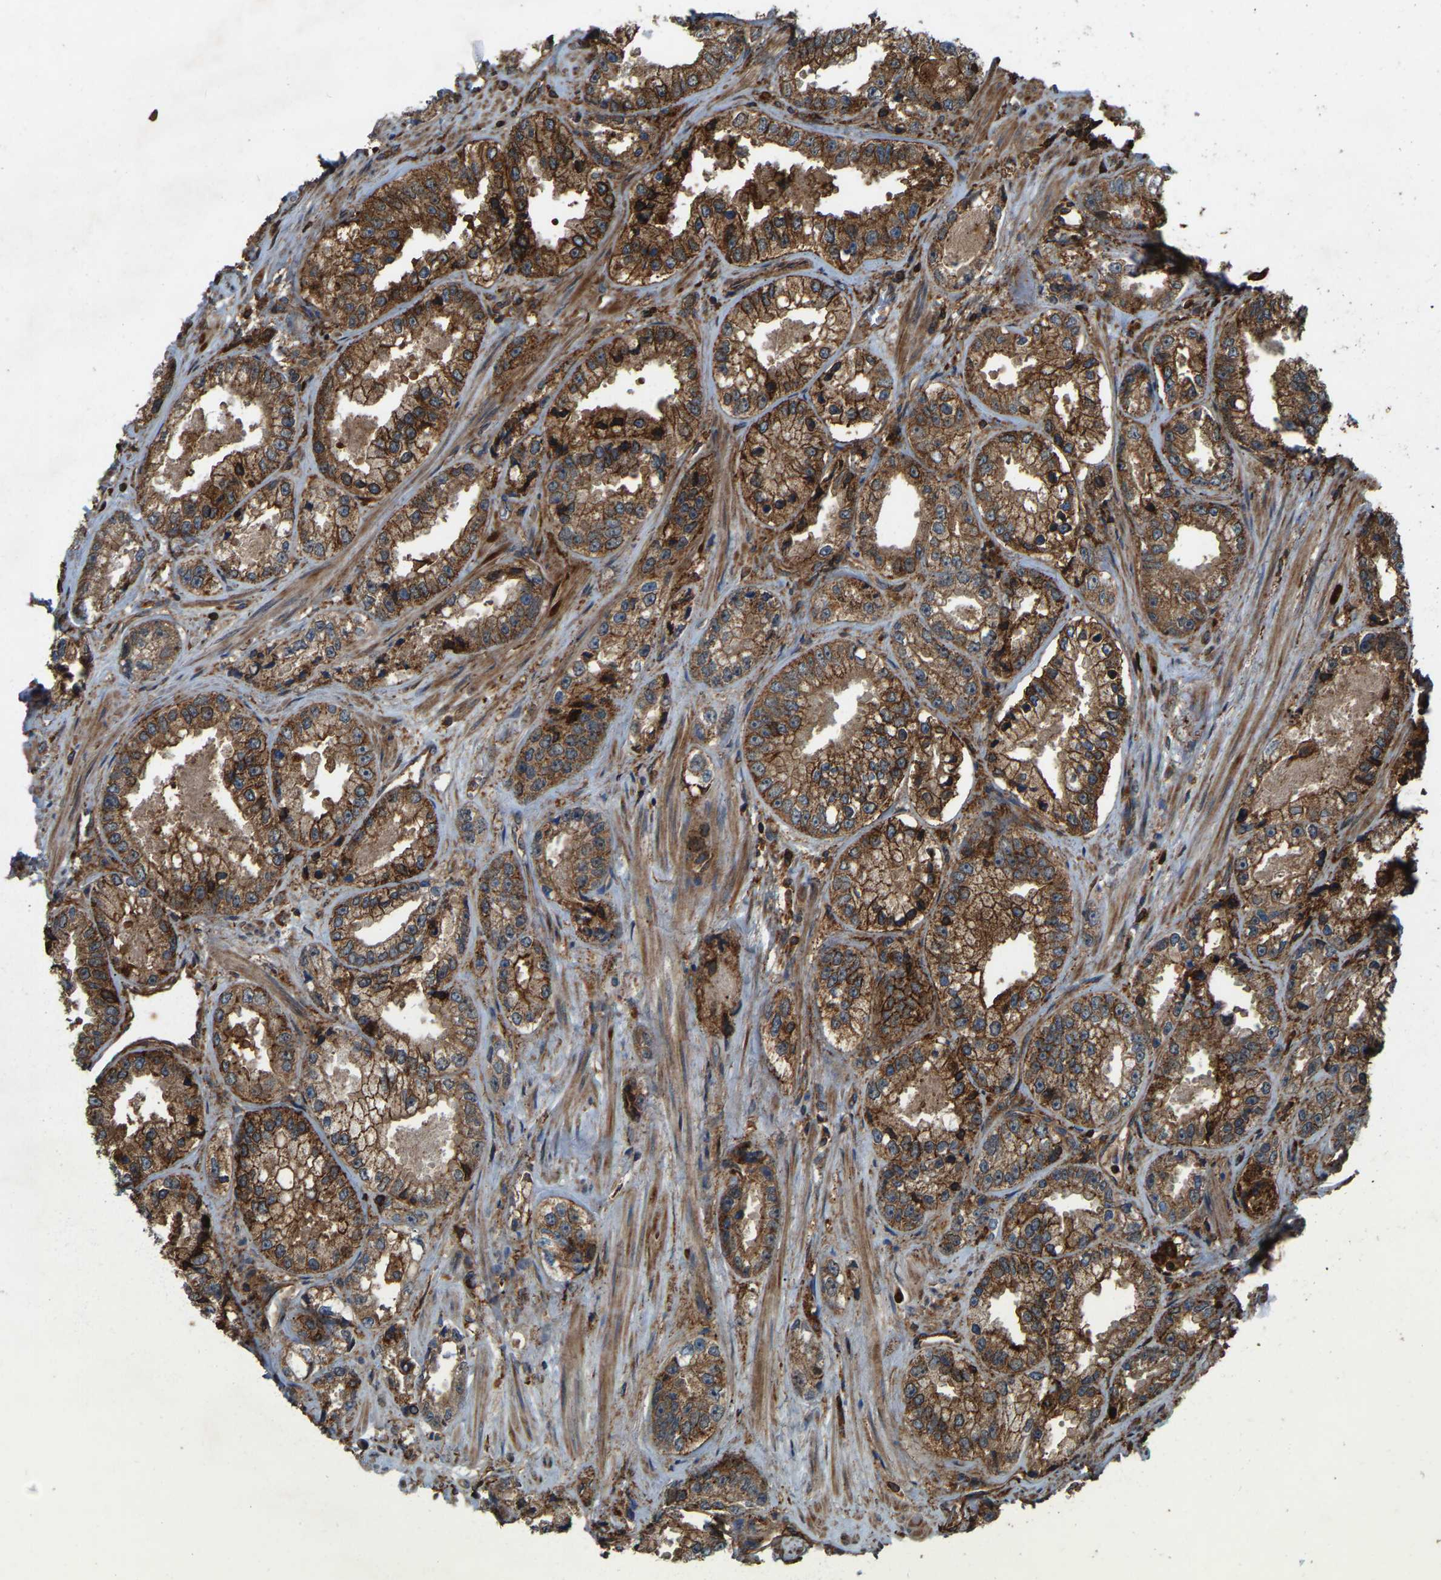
{"staining": {"intensity": "moderate", "quantity": ">75%", "location": "cytoplasmic/membranous"}, "tissue": "prostate cancer", "cell_type": "Tumor cells", "image_type": "cancer", "snomed": [{"axis": "morphology", "description": "Adenocarcinoma, High grade"}, {"axis": "topography", "description": "Prostate"}], "caption": "High-power microscopy captured an IHC photomicrograph of adenocarcinoma (high-grade) (prostate), revealing moderate cytoplasmic/membranous expression in about >75% of tumor cells. The staining was performed using DAB, with brown indicating positive protein expression. Nuclei are stained blue with hematoxylin.", "gene": "SAMD9L", "patient": {"sex": "male", "age": 61}}